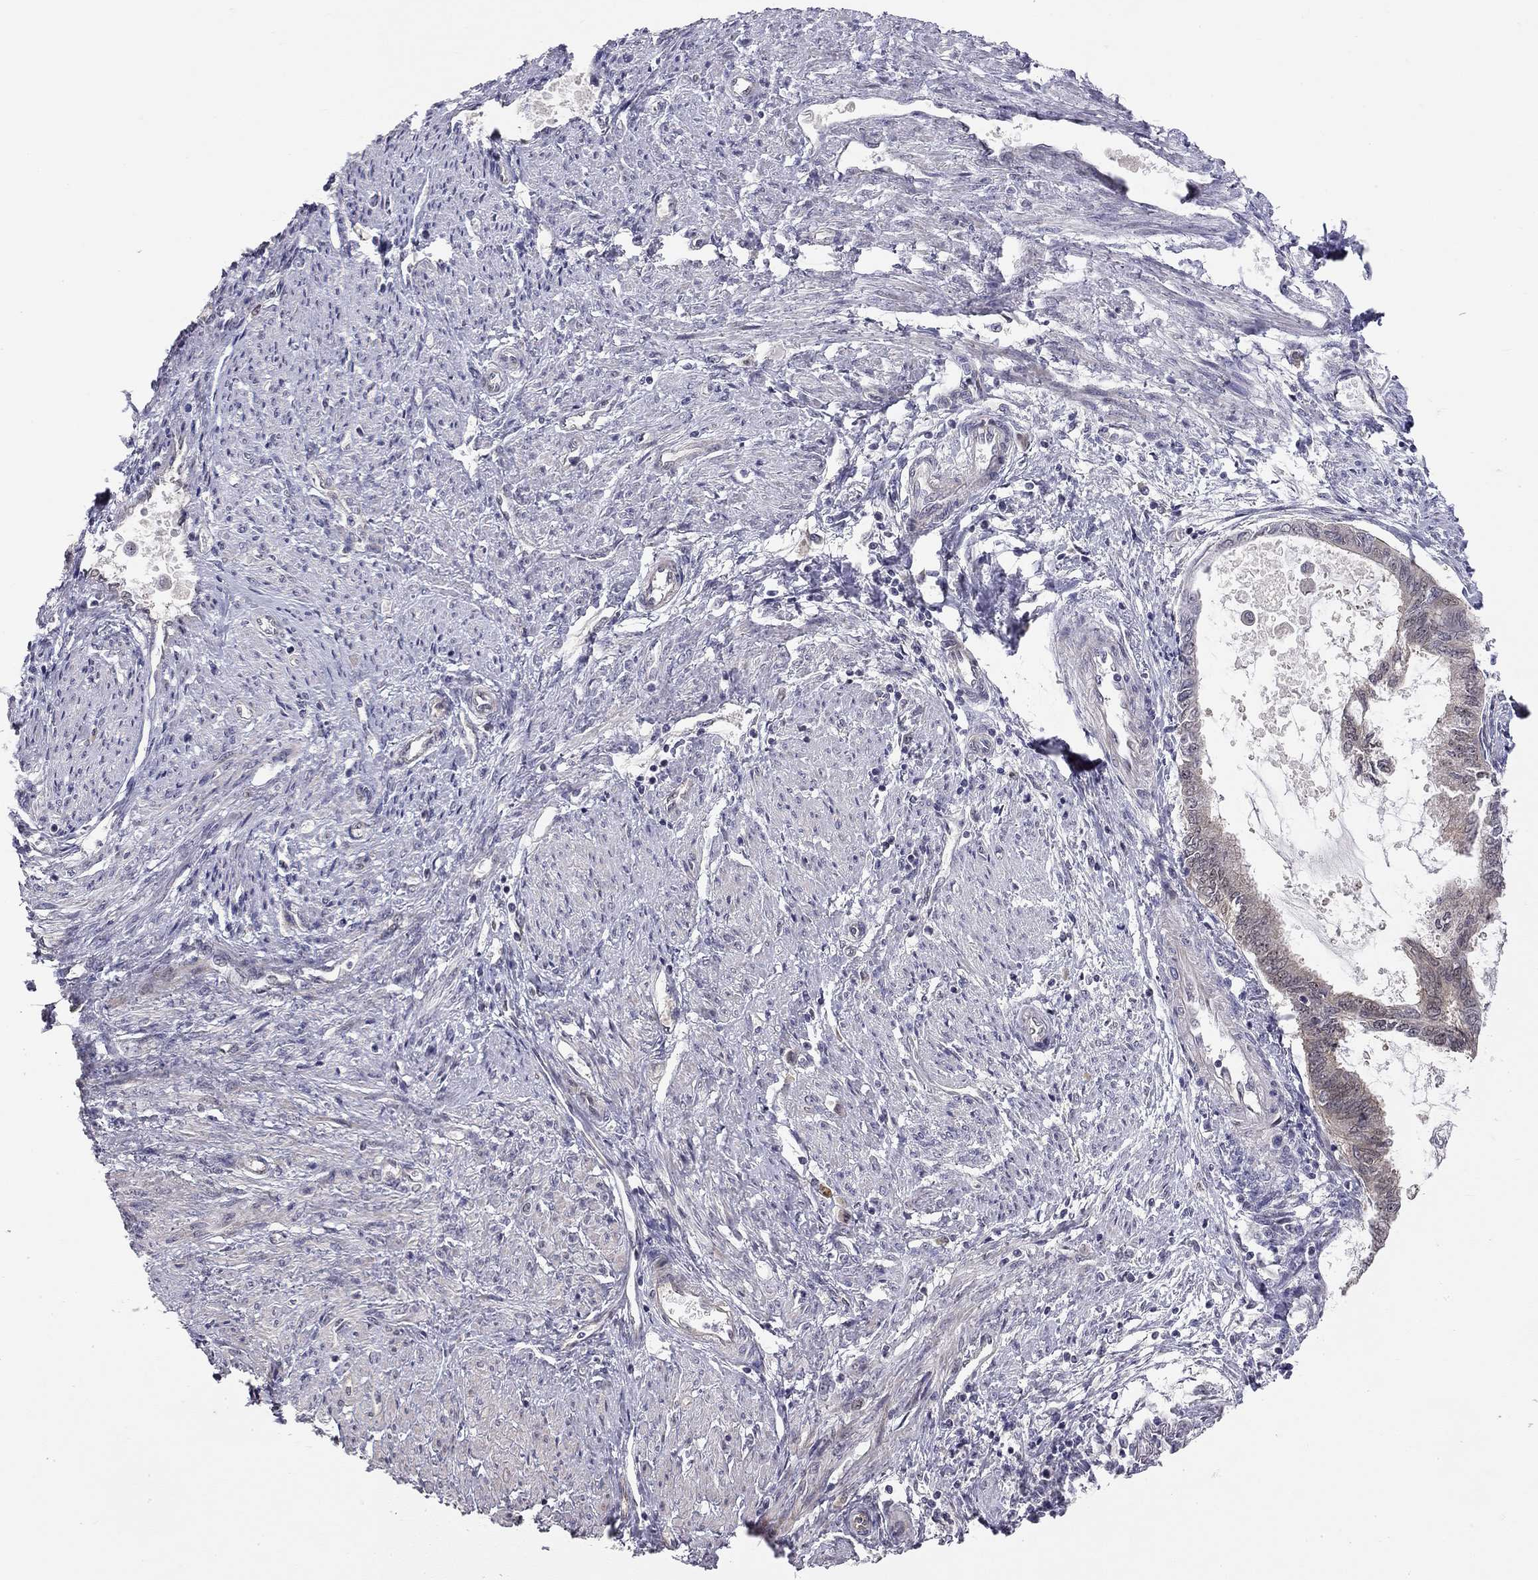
{"staining": {"intensity": "negative", "quantity": "none", "location": "none"}, "tissue": "endometrial cancer", "cell_type": "Tumor cells", "image_type": "cancer", "snomed": [{"axis": "morphology", "description": "Adenocarcinoma, NOS"}, {"axis": "topography", "description": "Endometrium"}], "caption": "There is no significant positivity in tumor cells of endometrial adenocarcinoma. (Immunohistochemistry (ihc), brightfield microscopy, high magnification).", "gene": "STXBP6", "patient": {"sex": "female", "age": 86}}